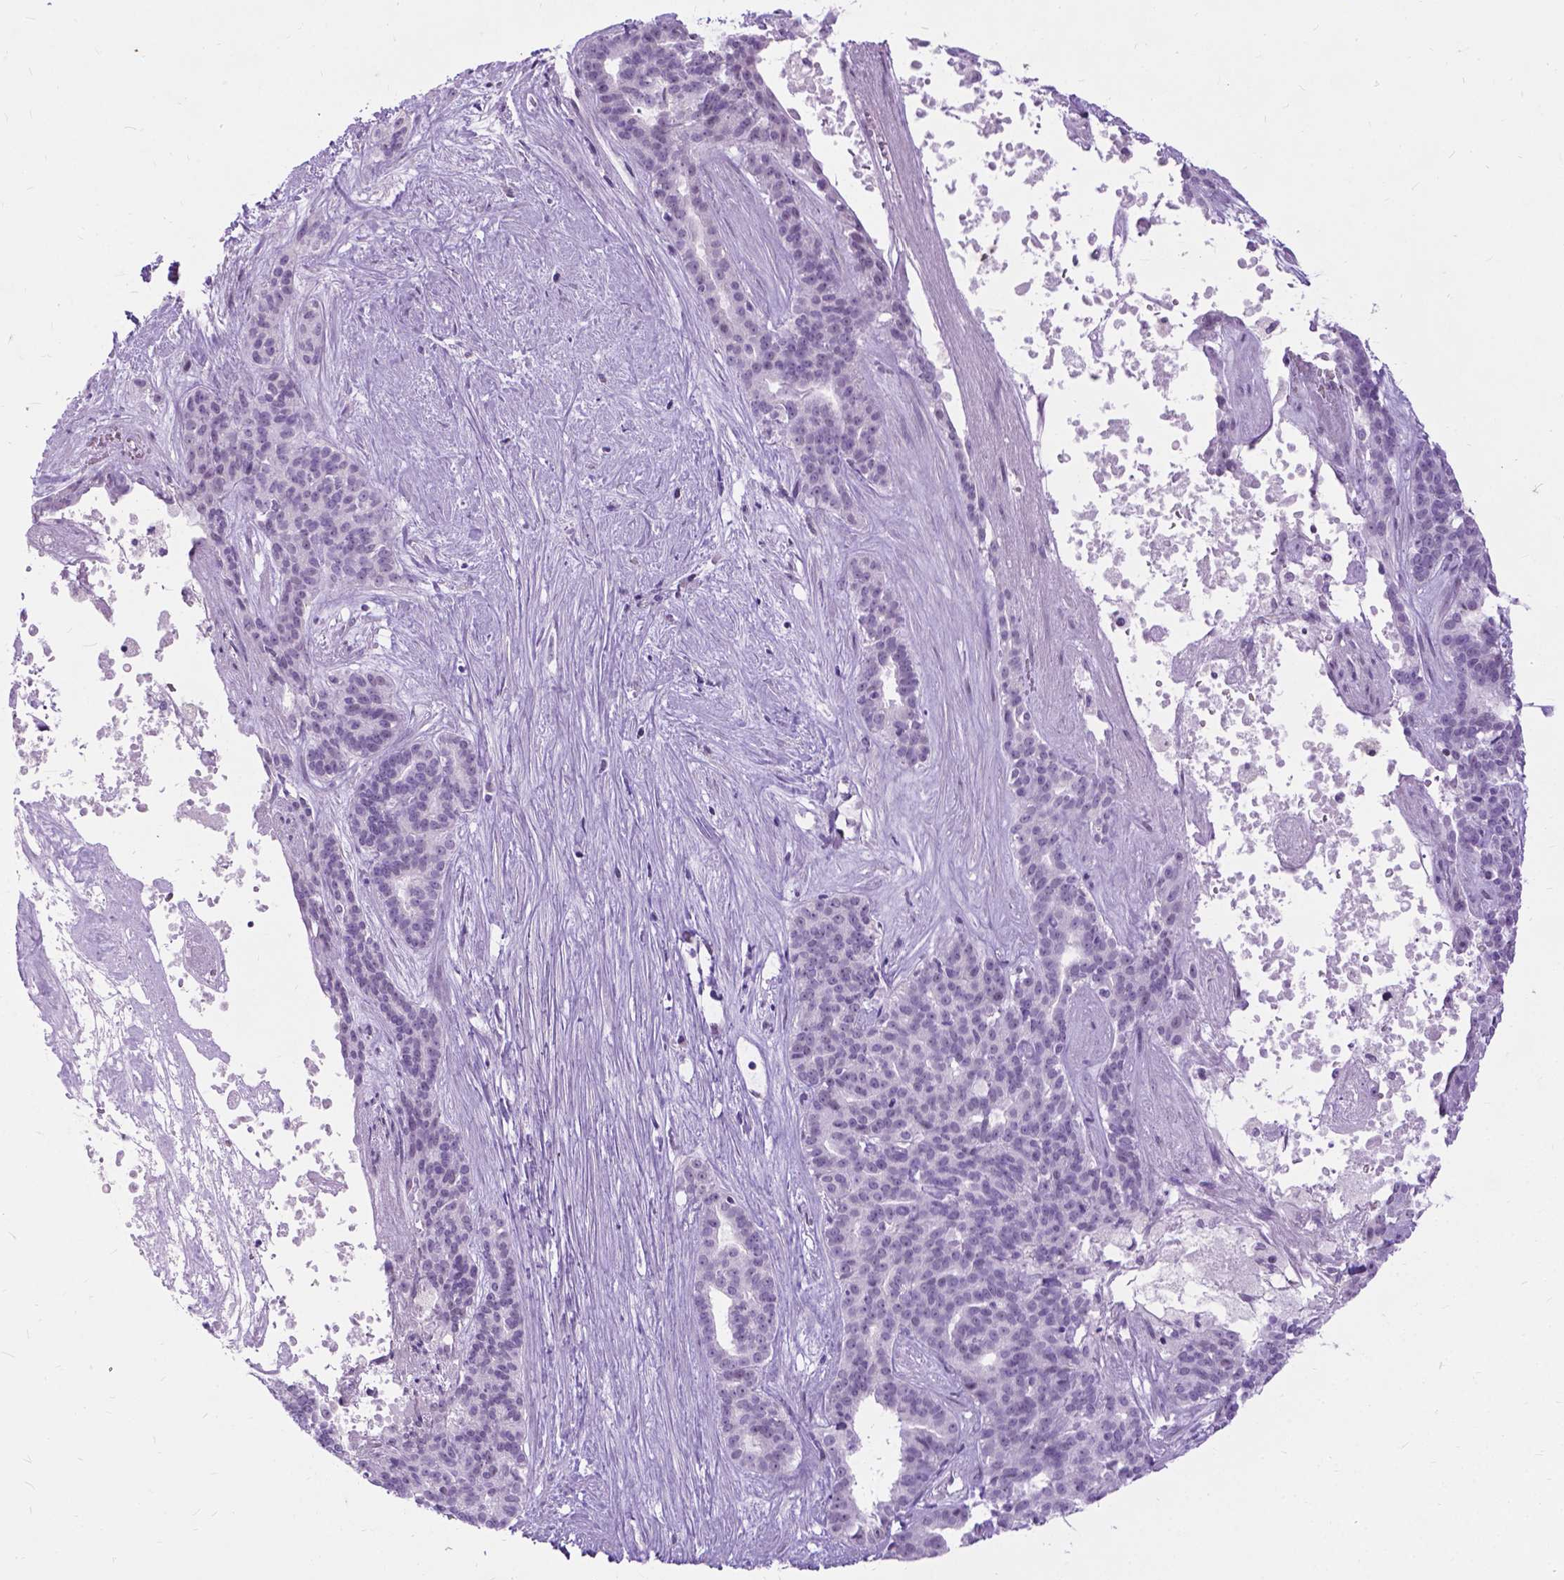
{"staining": {"intensity": "negative", "quantity": "none", "location": "none"}, "tissue": "liver cancer", "cell_type": "Tumor cells", "image_type": "cancer", "snomed": [{"axis": "morphology", "description": "Cholangiocarcinoma"}, {"axis": "topography", "description": "Liver"}], "caption": "IHC of liver cholangiocarcinoma demonstrates no positivity in tumor cells.", "gene": "PROB1", "patient": {"sex": "female", "age": 47}}